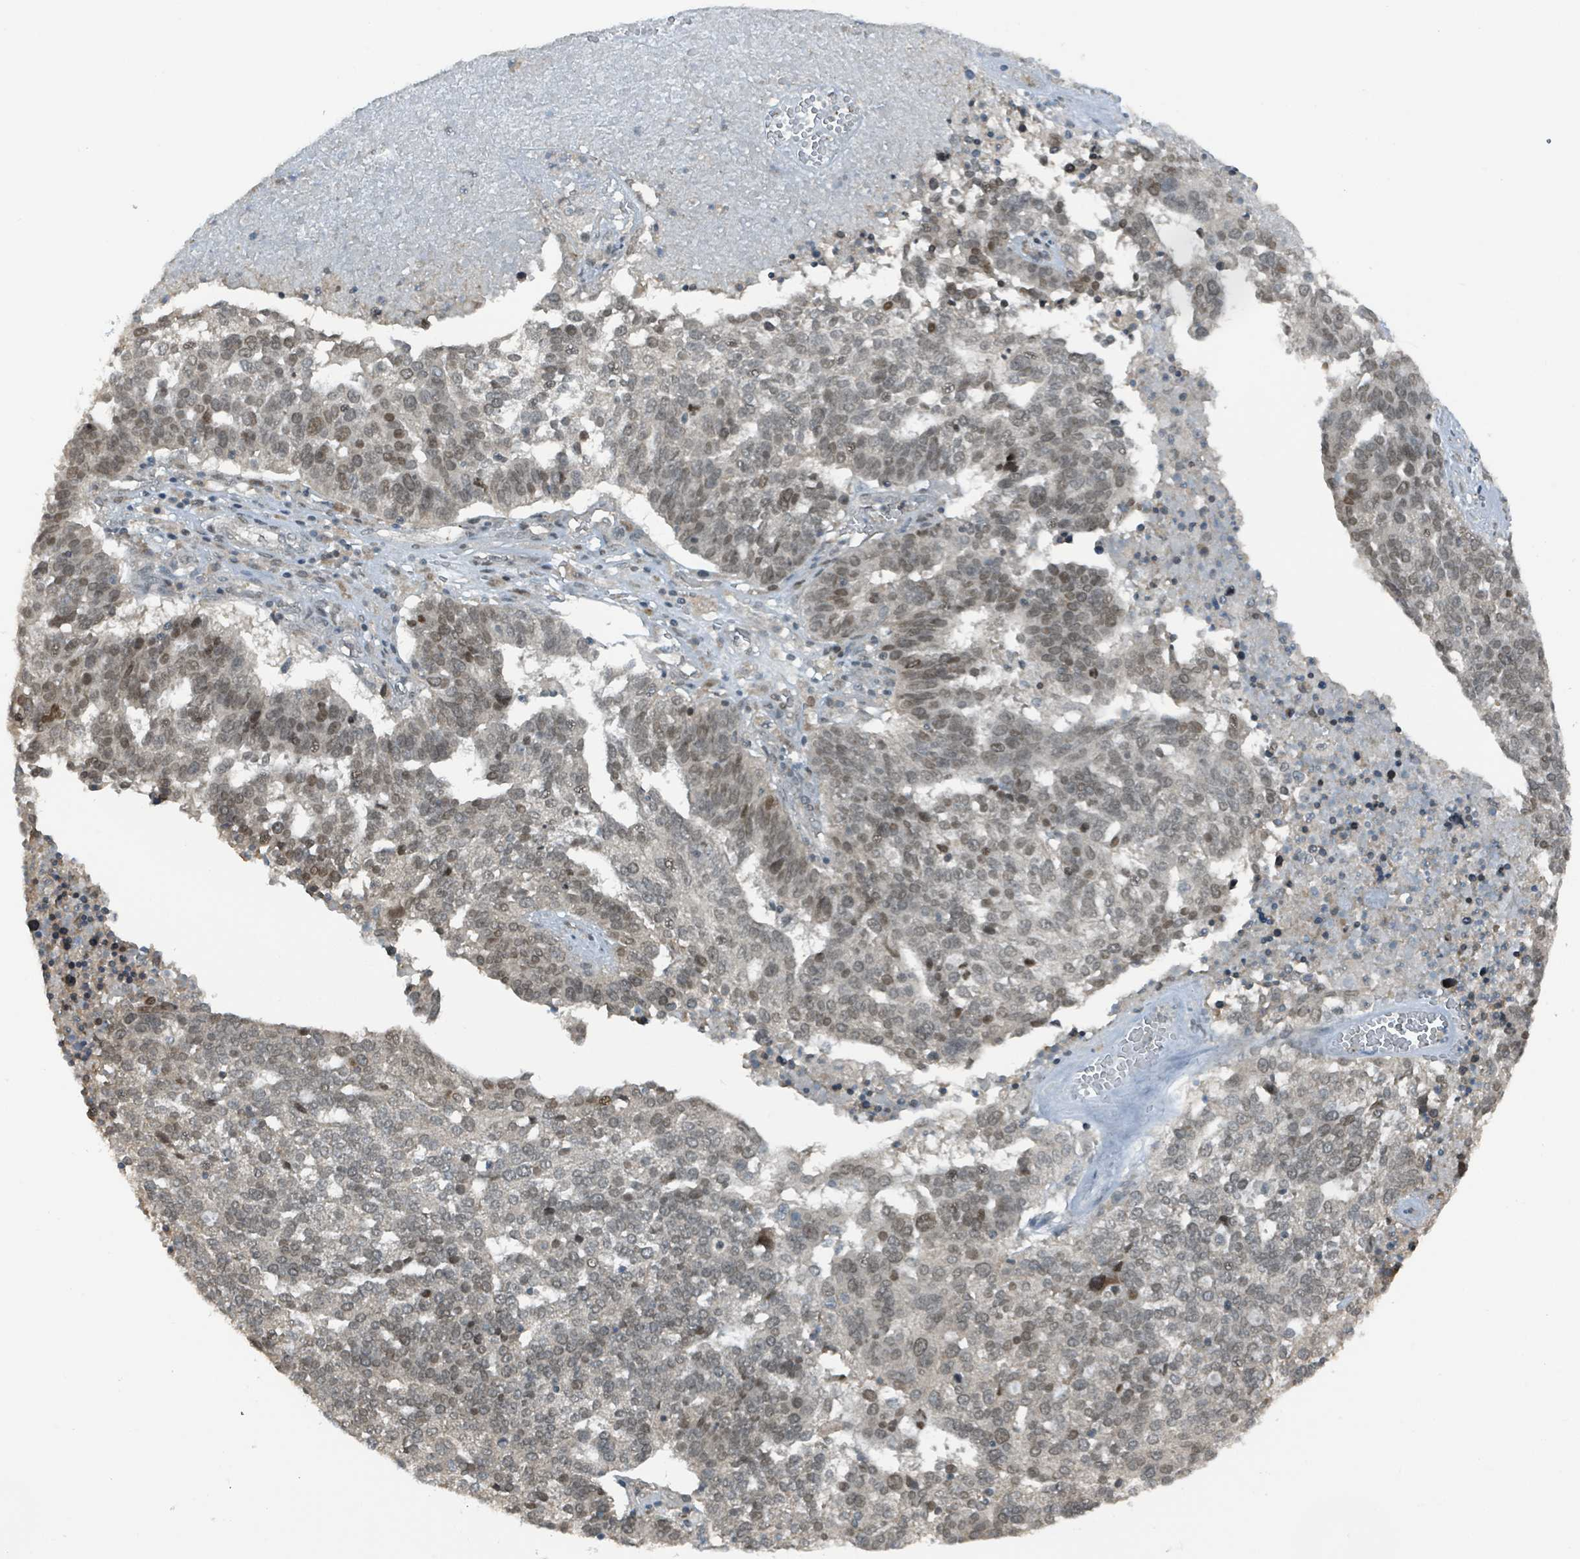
{"staining": {"intensity": "moderate", "quantity": "<25%", "location": "nuclear"}, "tissue": "ovarian cancer", "cell_type": "Tumor cells", "image_type": "cancer", "snomed": [{"axis": "morphology", "description": "Cystadenocarcinoma, serous, NOS"}, {"axis": "topography", "description": "Ovary"}], "caption": "Human ovarian cancer (serous cystadenocarcinoma) stained for a protein (brown) demonstrates moderate nuclear positive positivity in approximately <25% of tumor cells.", "gene": "PHIP", "patient": {"sex": "female", "age": 59}}